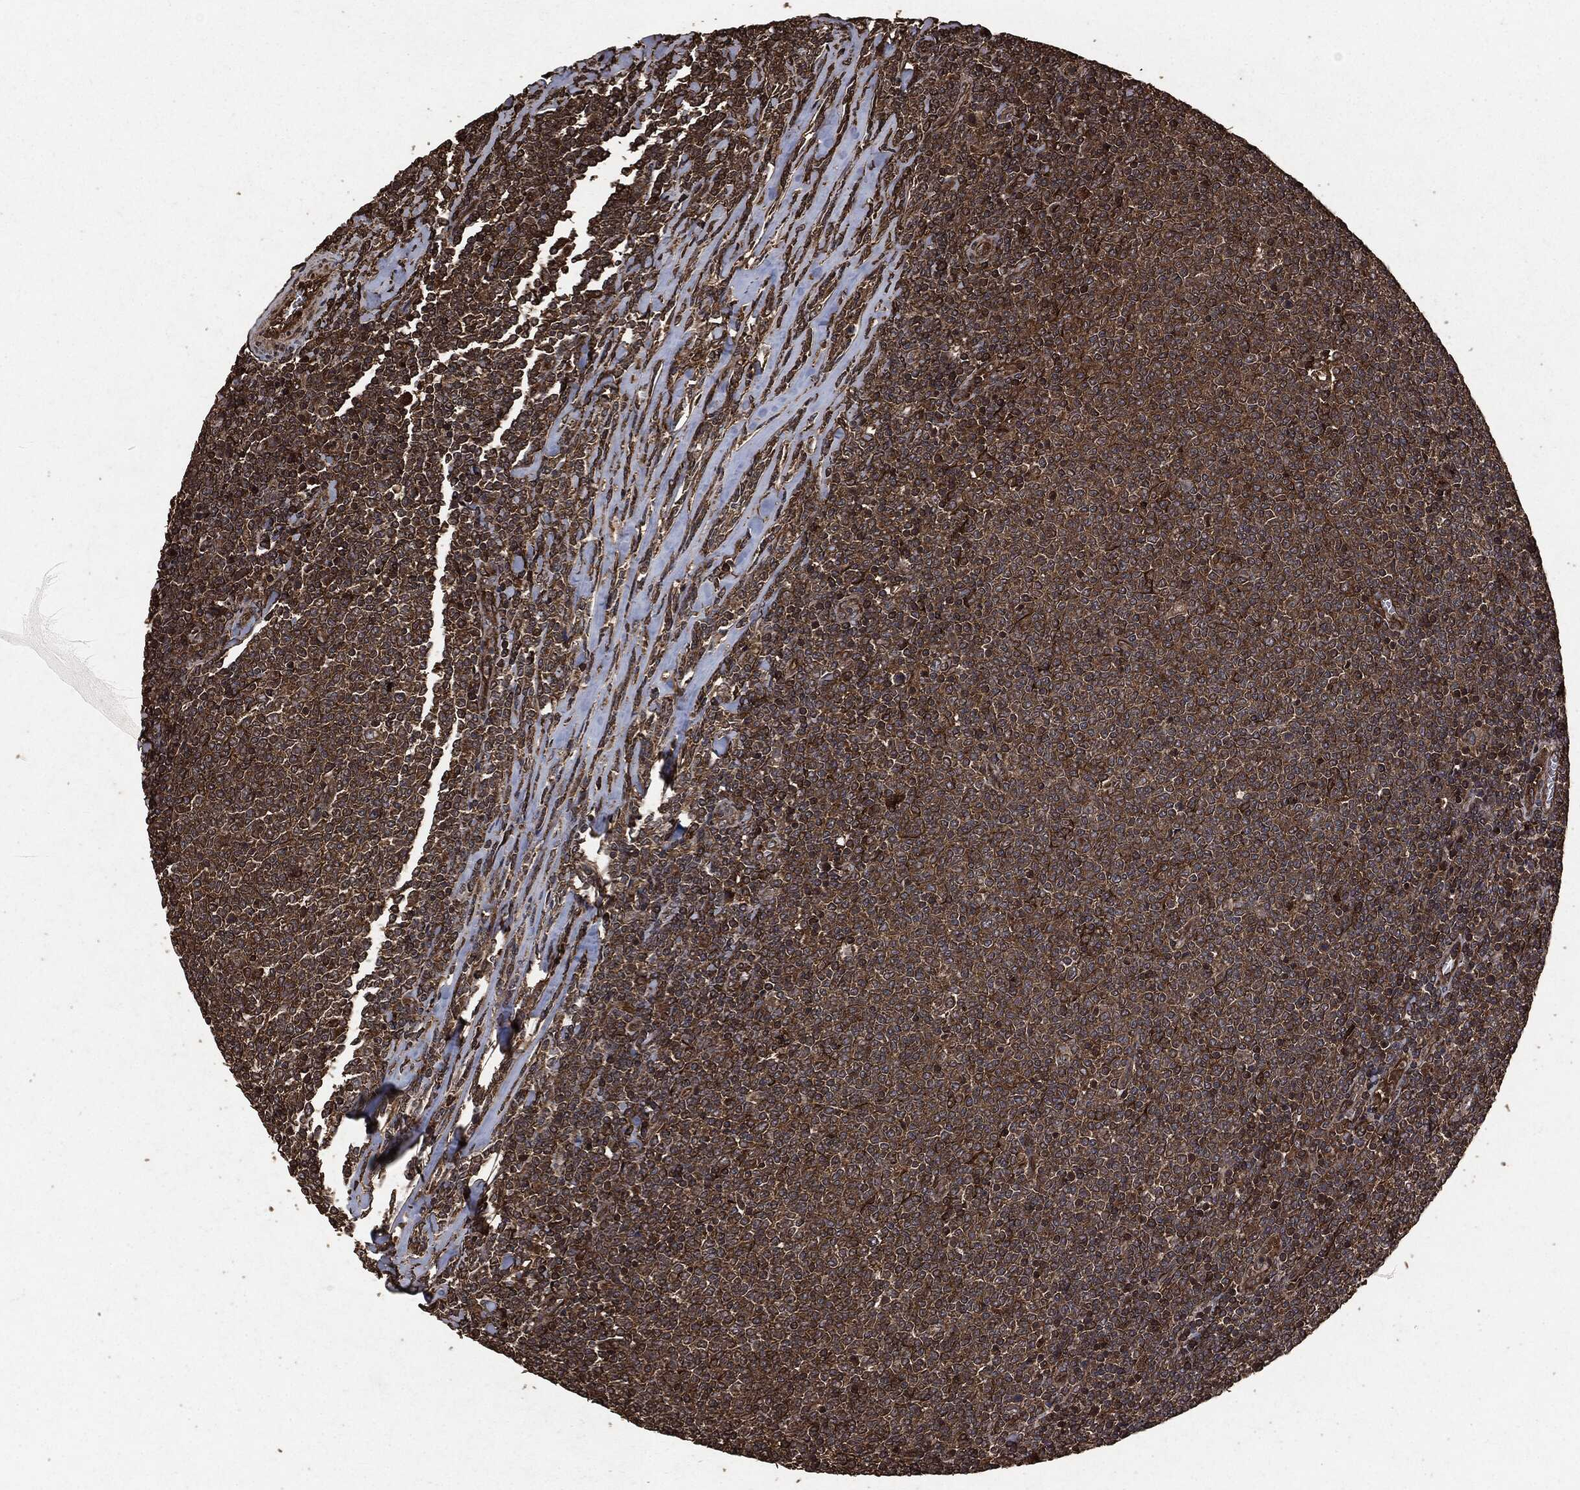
{"staining": {"intensity": "strong", "quantity": "25%-75%", "location": "cytoplasmic/membranous"}, "tissue": "lymphoma", "cell_type": "Tumor cells", "image_type": "cancer", "snomed": [{"axis": "morphology", "description": "Malignant lymphoma, non-Hodgkin's type, Low grade"}, {"axis": "topography", "description": "Lymph node"}], "caption": "IHC of lymphoma exhibits high levels of strong cytoplasmic/membranous expression in approximately 25%-75% of tumor cells.", "gene": "HRAS", "patient": {"sex": "male", "age": 52}}